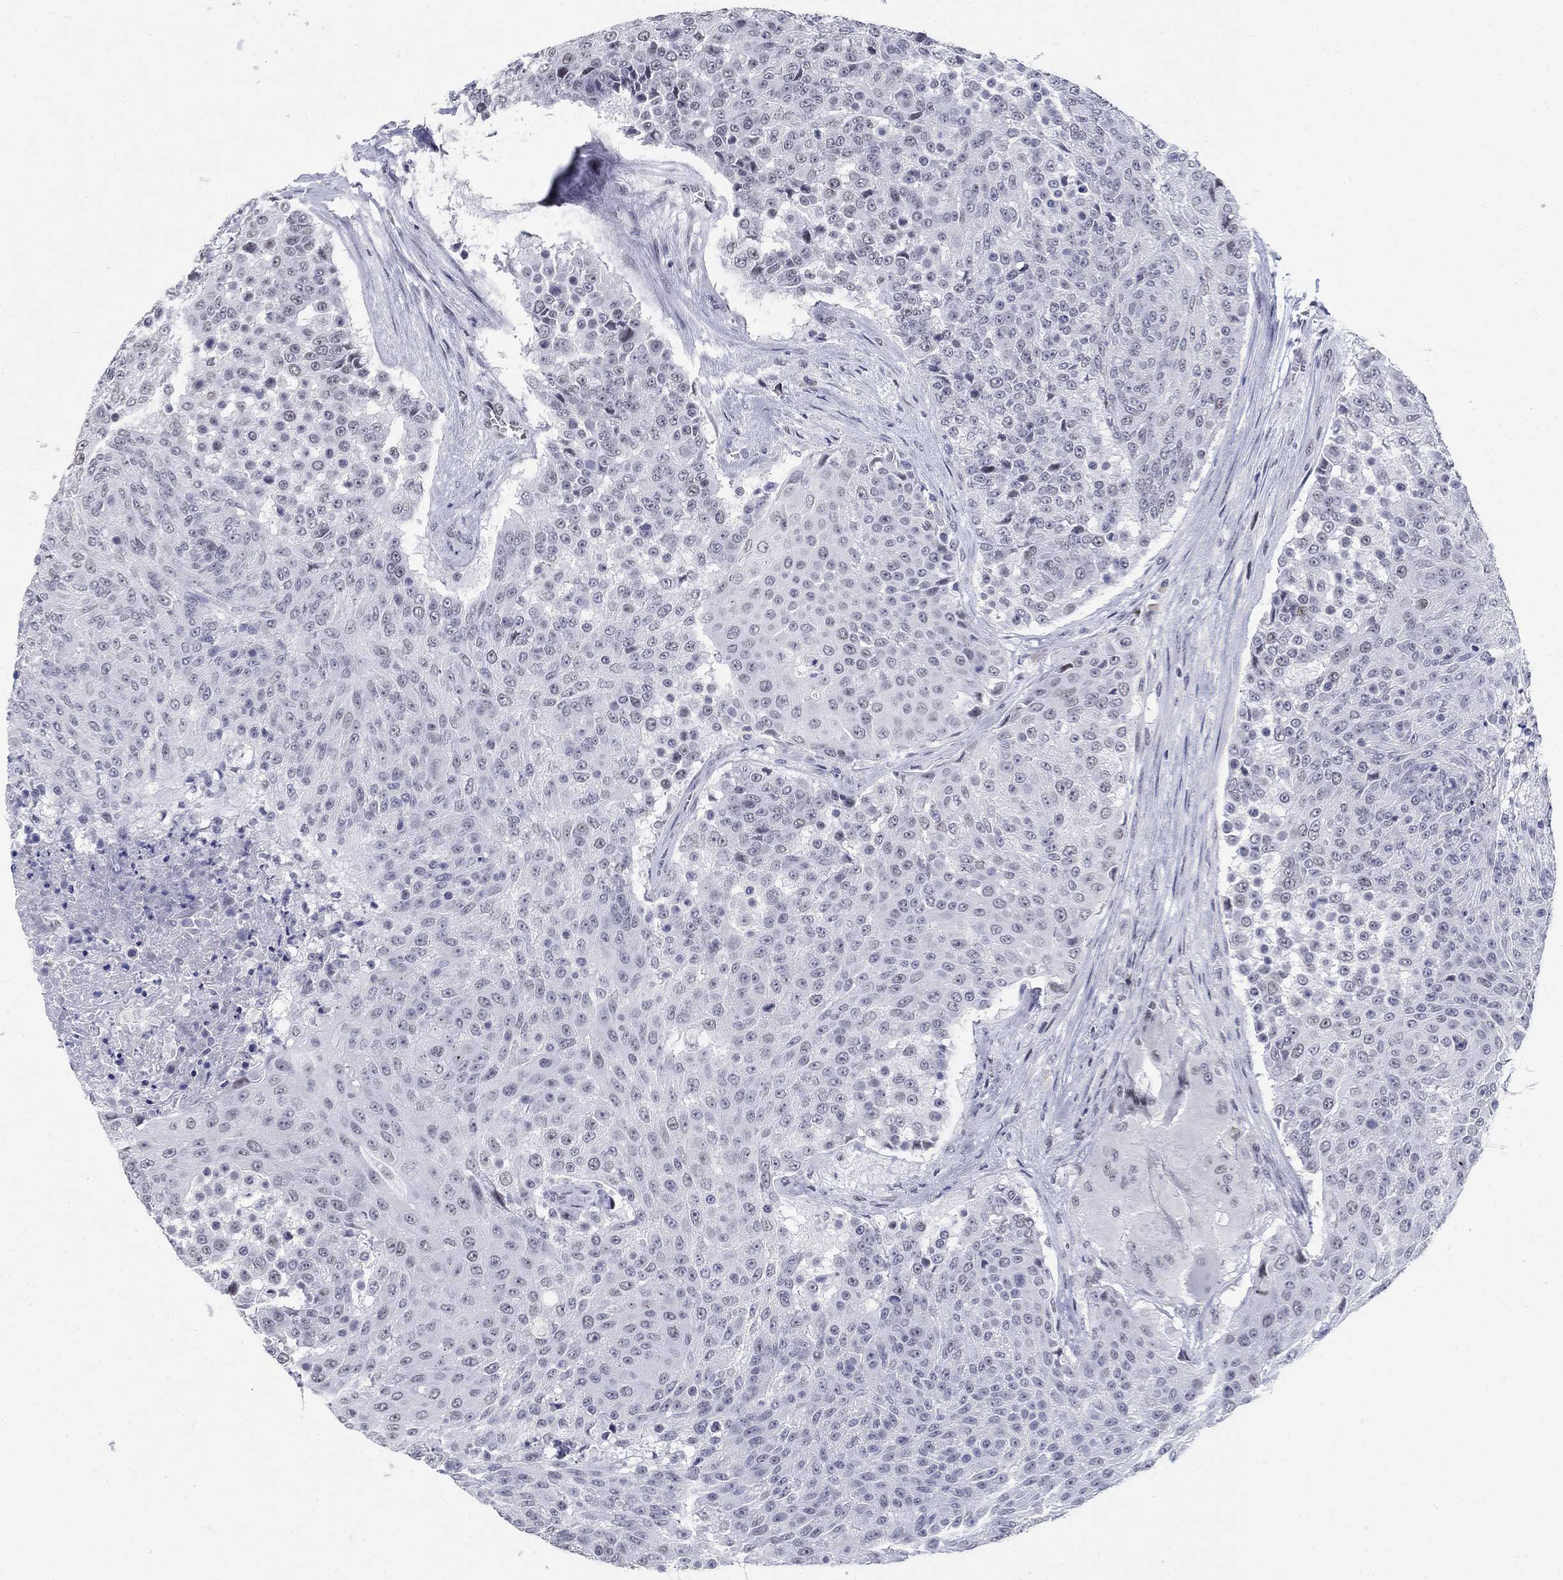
{"staining": {"intensity": "negative", "quantity": "none", "location": "none"}, "tissue": "urothelial cancer", "cell_type": "Tumor cells", "image_type": "cancer", "snomed": [{"axis": "morphology", "description": "Urothelial carcinoma, High grade"}, {"axis": "topography", "description": "Urinary bladder"}], "caption": "An image of human urothelial cancer is negative for staining in tumor cells.", "gene": "BHLHE22", "patient": {"sex": "female", "age": 63}}